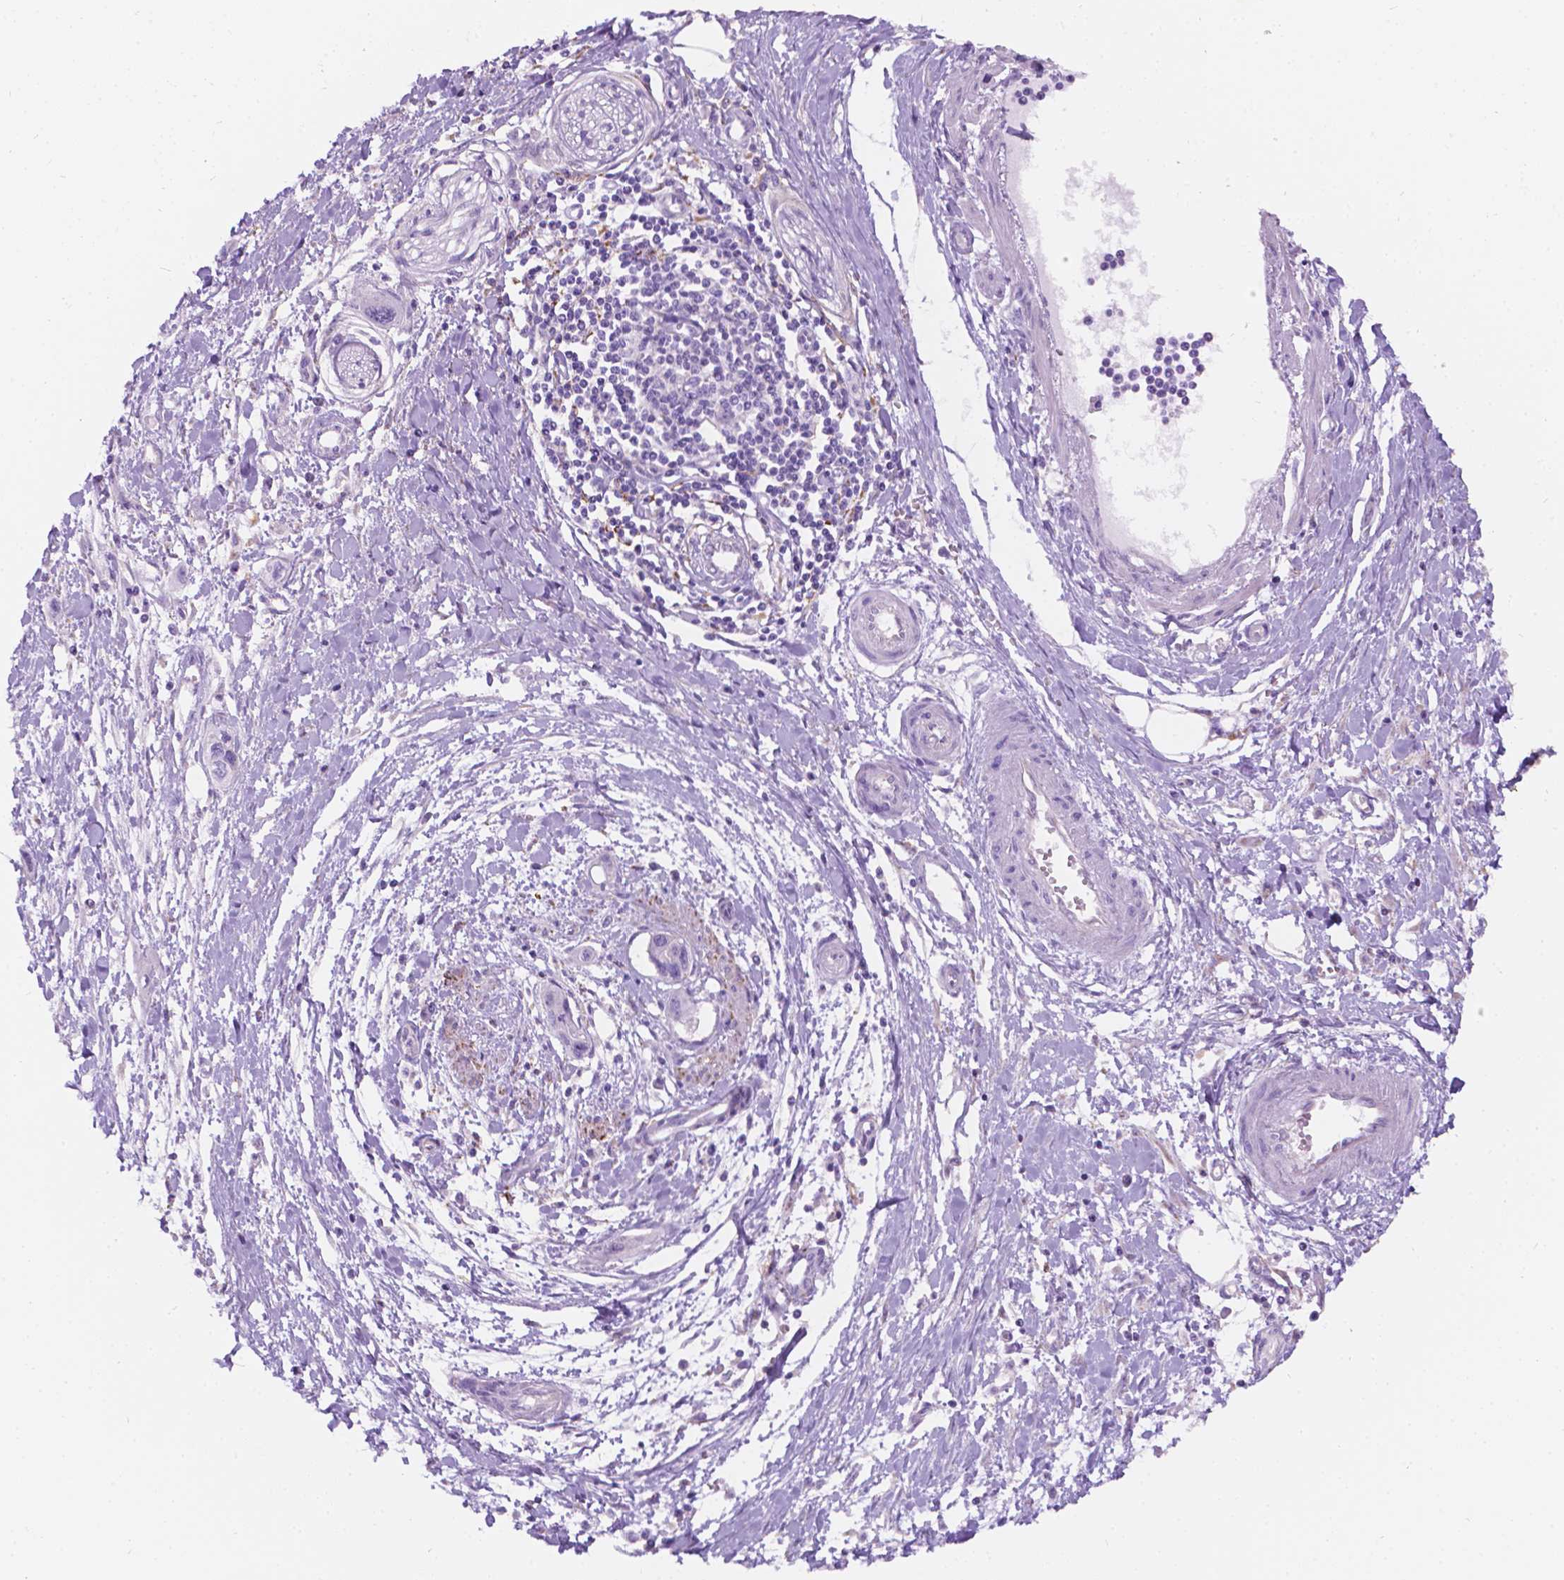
{"staining": {"intensity": "negative", "quantity": "none", "location": "none"}, "tissue": "pancreatic cancer", "cell_type": "Tumor cells", "image_type": "cancer", "snomed": [{"axis": "morphology", "description": "Adenocarcinoma, NOS"}, {"axis": "topography", "description": "Pancreas"}], "caption": "This is a histopathology image of immunohistochemistry (IHC) staining of pancreatic cancer (adenocarcinoma), which shows no positivity in tumor cells. (DAB immunohistochemistry (IHC) with hematoxylin counter stain).", "gene": "NOS1AP", "patient": {"sex": "male", "age": 60}}